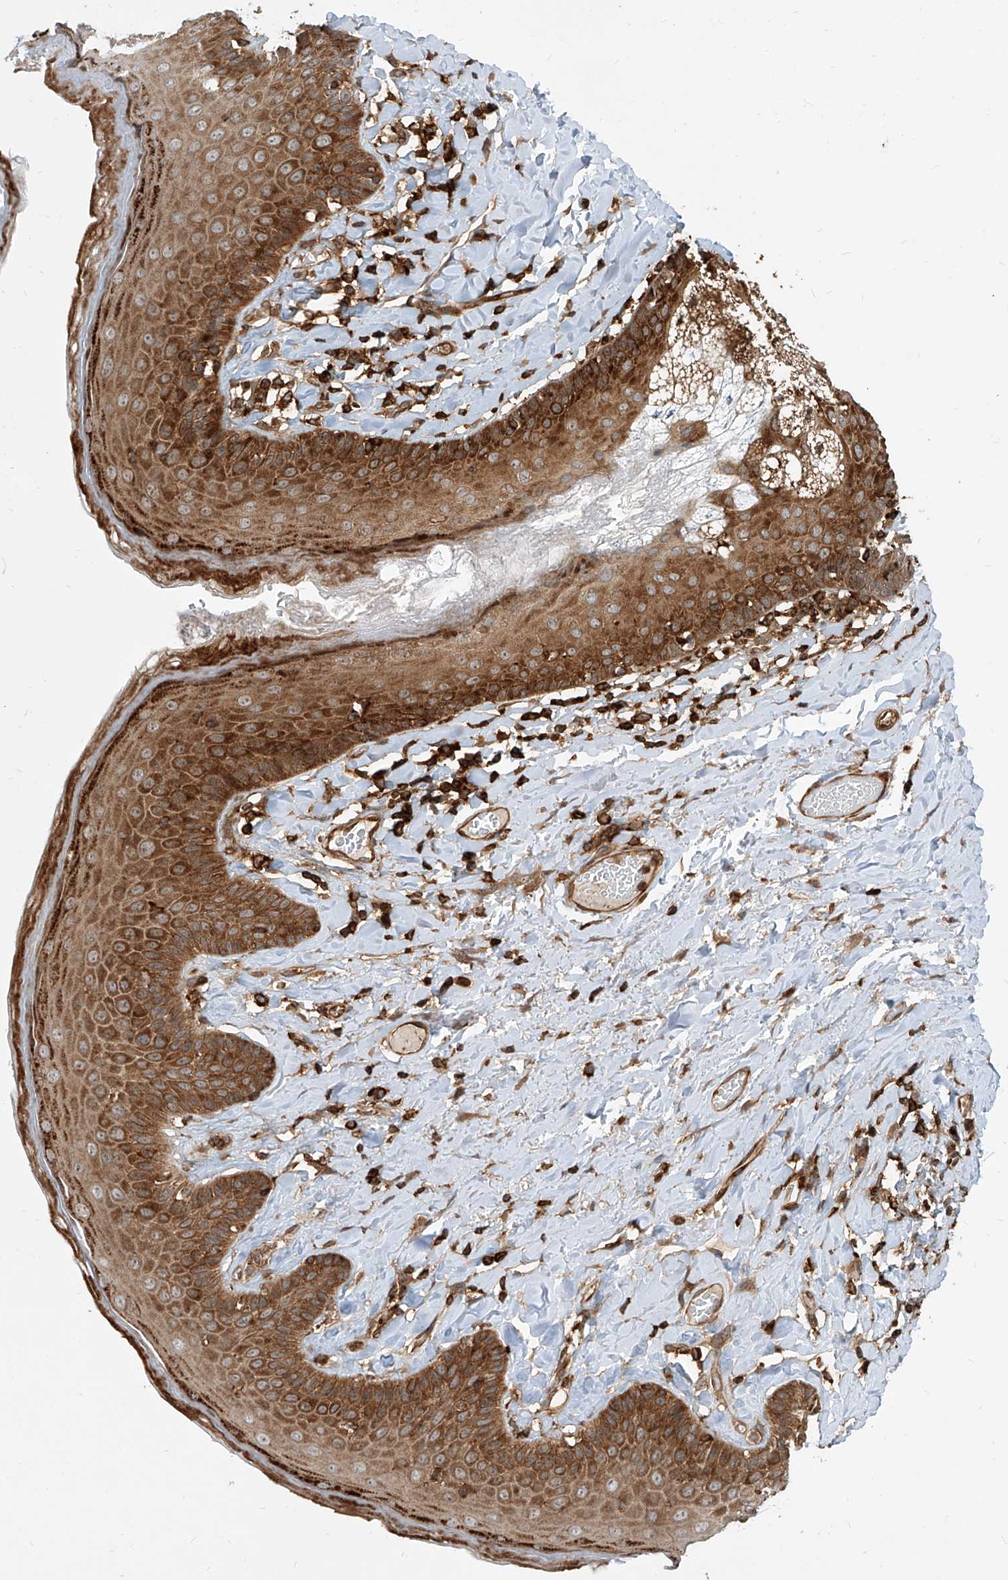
{"staining": {"intensity": "moderate", "quantity": ">75%", "location": "cytoplasmic/membranous"}, "tissue": "skin", "cell_type": "Epidermal cells", "image_type": "normal", "snomed": [{"axis": "morphology", "description": "Normal tissue, NOS"}, {"axis": "topography", "description": "Anal"}], "caption": "Immunohistochemistry (IHC) photomicrograph of unremarkable skin: skin stained using IHC demonstrates medium levels of moderate protein expression localized specifically in the cytoplasmic/membranous of epidermal cells, appearing as a cytoplasmic/membranous brown color.", "gene": "MAGED2", "patient": {"sex": "male", "age": 69}}